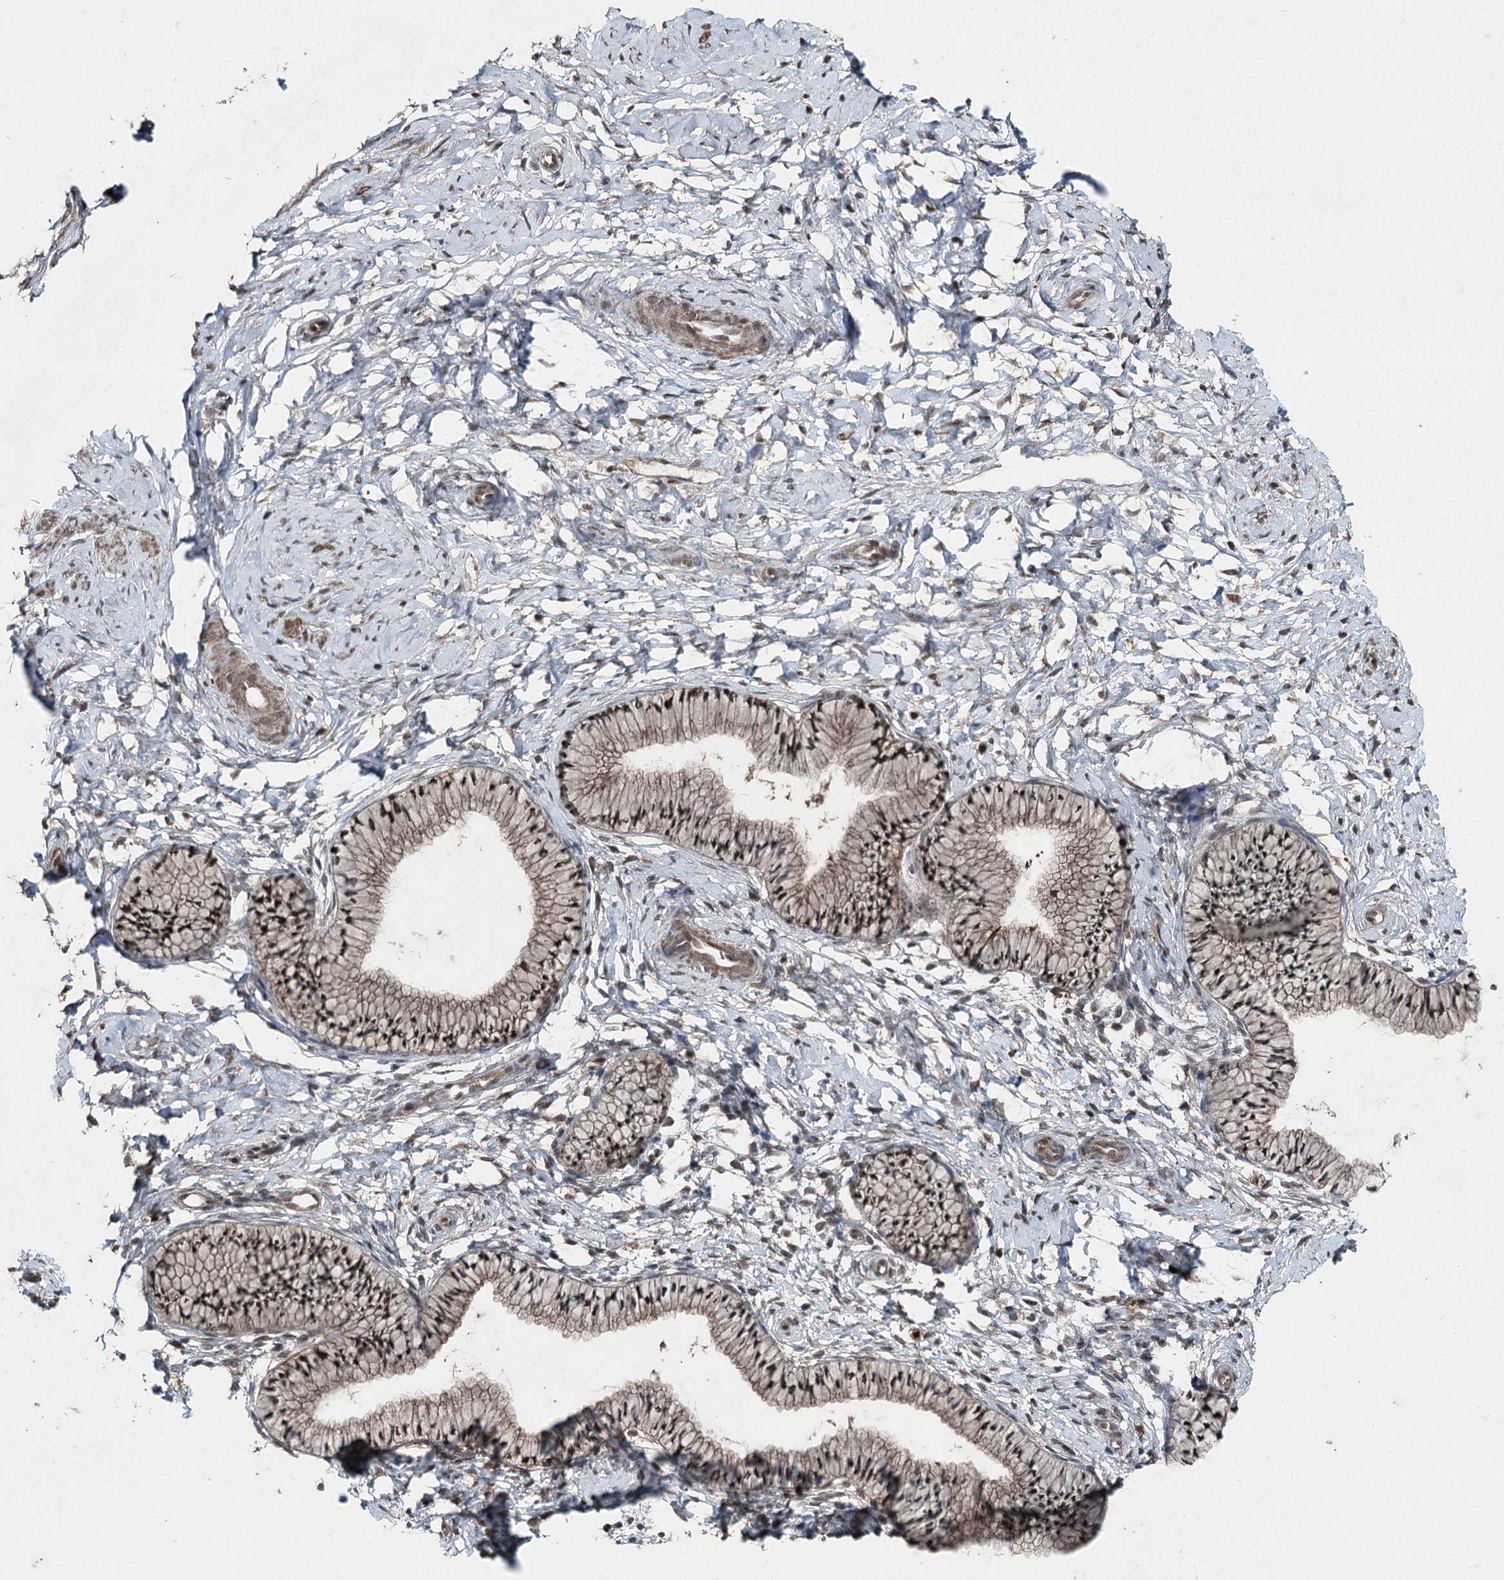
{"staining": {"intensity": "moderate", "quantity": ">75%", "location": "cytoplasmic/membranous,nuclear"}, "tissue": "cervix", "cell_type": "Glandular cells", "image_type": "normal", "snomed": [{"axis": "morphology", "description": "Normal tissue, NOS"}, {"axis": "topography", "description": "Cervix"}], "caption": "Protein staining of unremarkable cervix exhibits moderate cytoplasmic/membranous,nuclear staining in about >75% of glandular cells.", "gene": "BORCS7", "patient": {"sex": "female", "age": 33}}